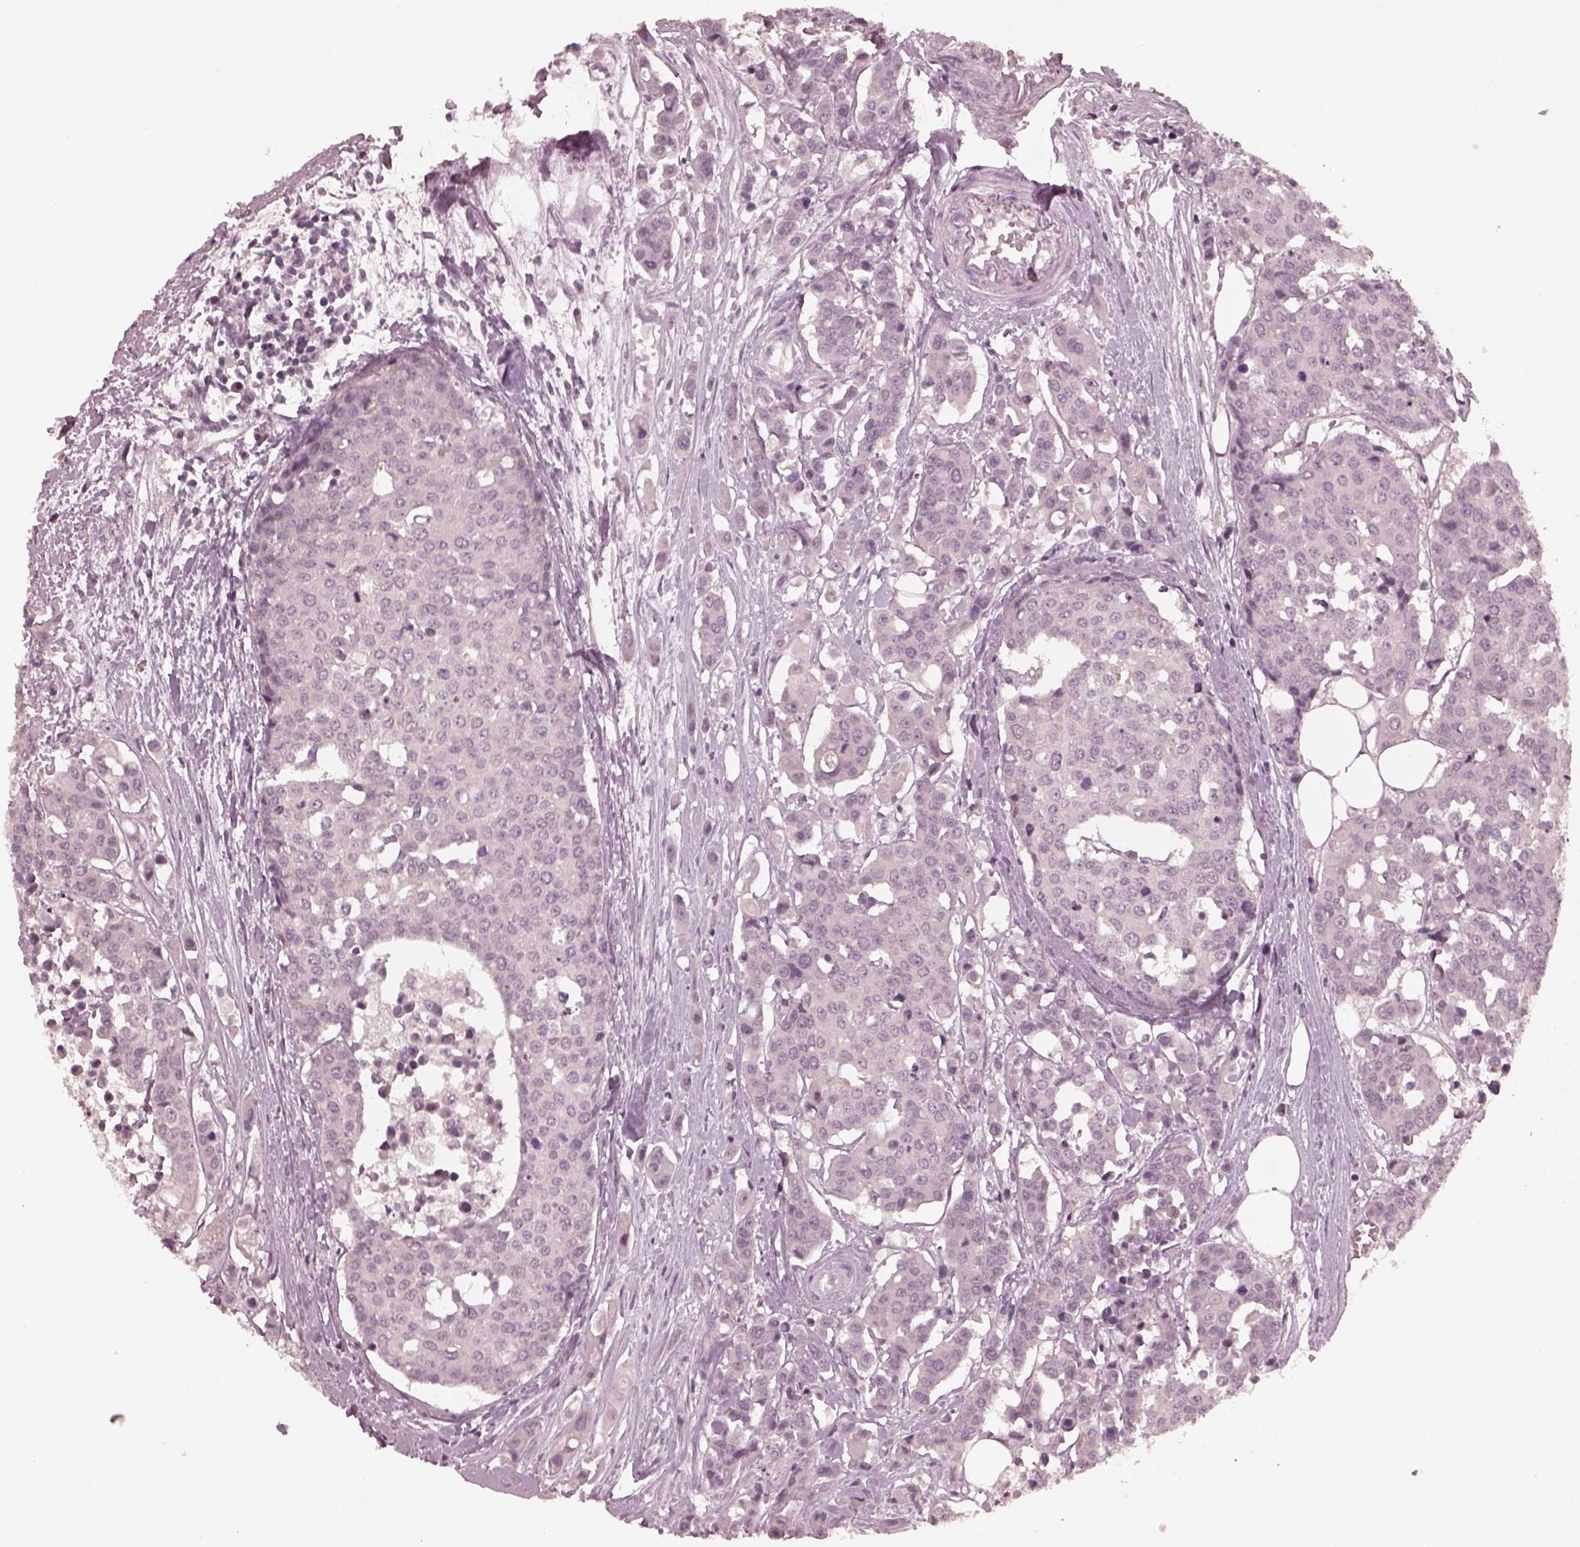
{"staining": {"intensity": "negative", "quantity": "none", "location": "none"}, "tissue": "carcinoid", "cell_type": "Tumor cells", "image_type": "cancer", "snomed": [{"axis": "morphology", "description": "Carcinoid, malignant, NOS"}, {"axis": "topography", "description": "Colon"}], "caption": "Immunohistochemistry (IHC) of carcinoid (malignant) displays no positivity in tumor cells.", "gene": "RGS7", "patient": {"sex": "male", "age": 81}}